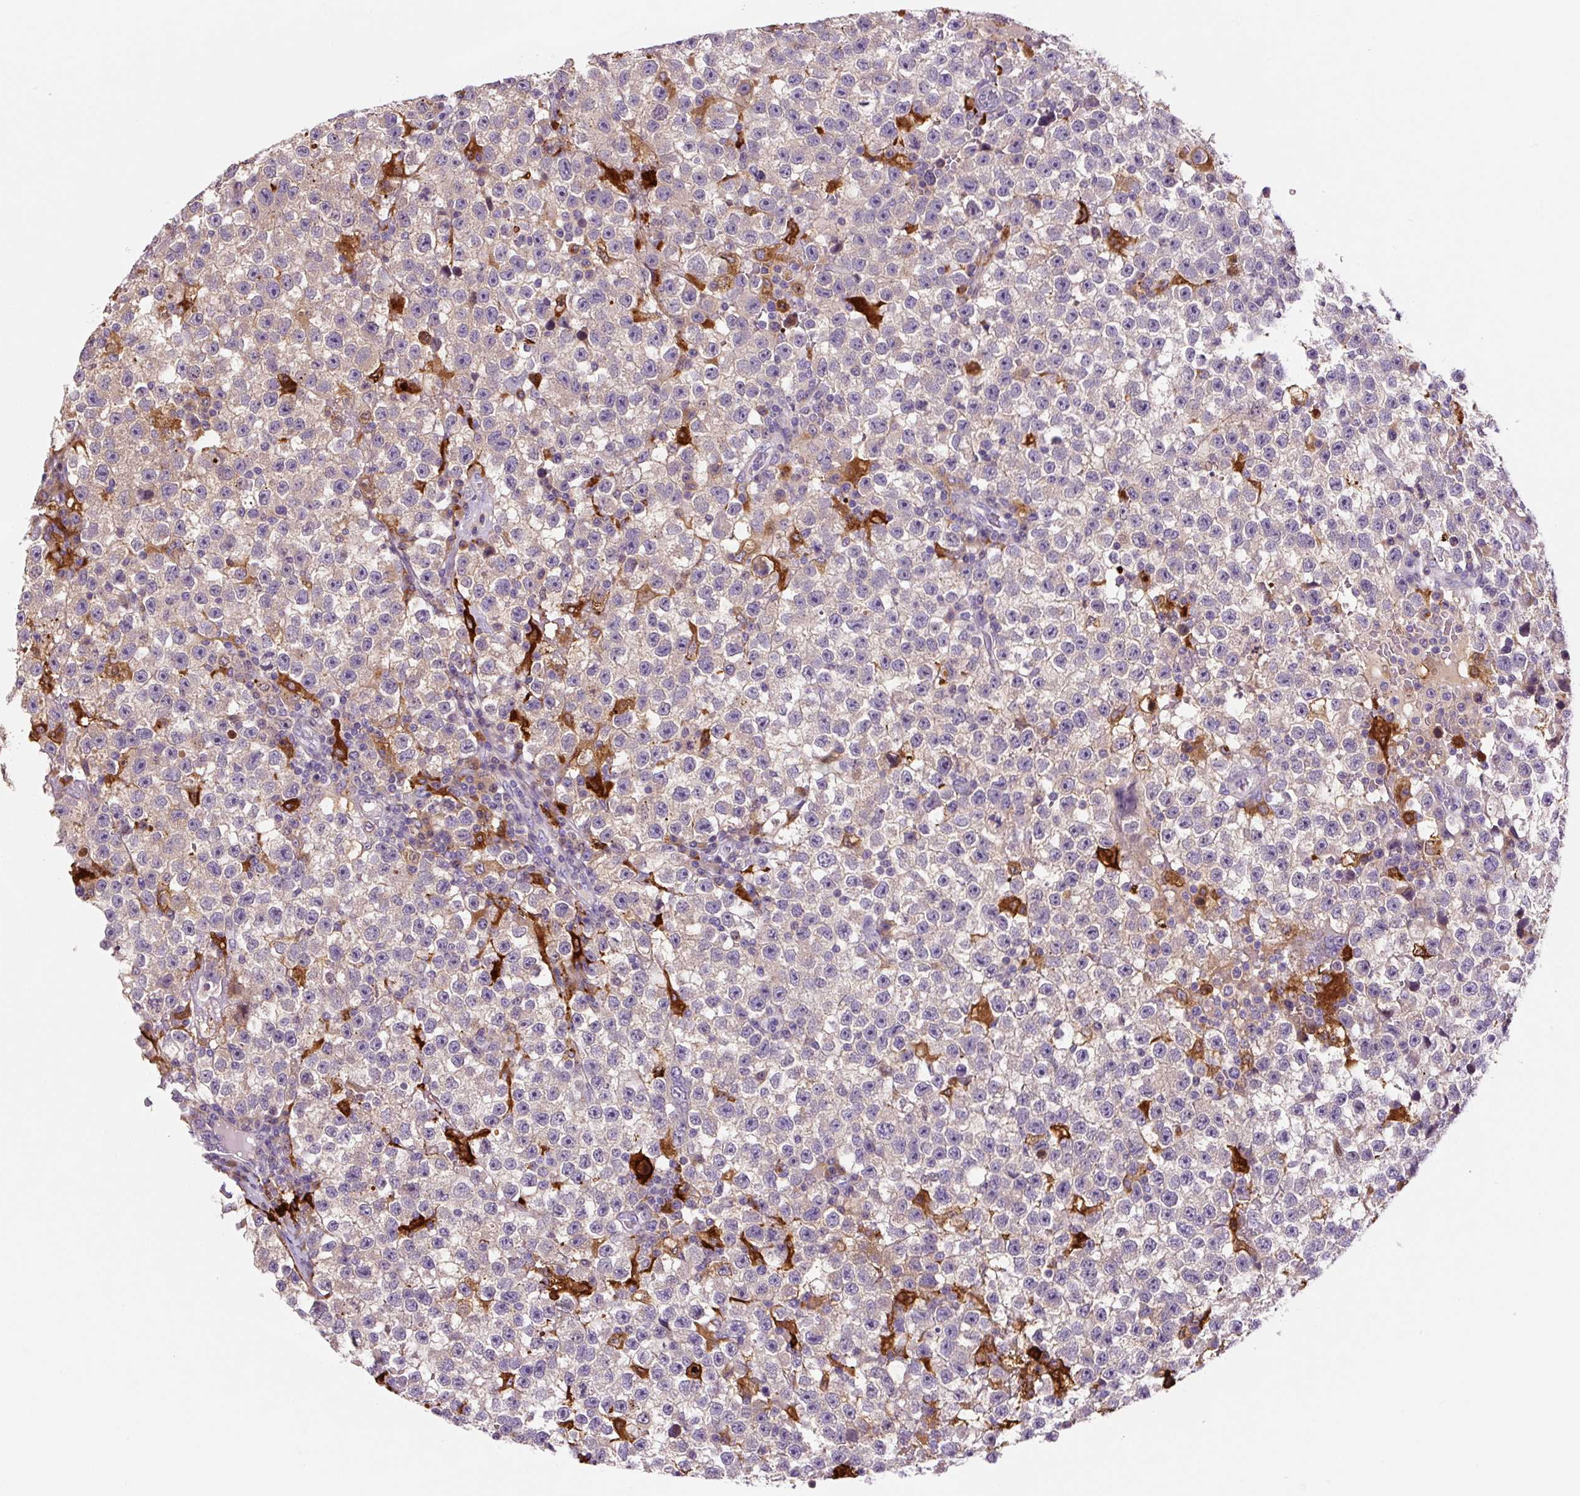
{"staining": {"intensity": "negative", "quantity": "none", "location": "none"}, "tissue": "testis cancer", "cell_type": "Tumor cells", "image_type": "cancer", "snomed": [{"axis": "morphology", "description": "Seminoma, NOS"}, {"axis": "topography", "description": "Testis"}], "caption": "Immunohistochemistry of testis cancer shows no staining in tumor cells.", "gene": "FUT10", "patient": {"sex": "male", "age": 22}}